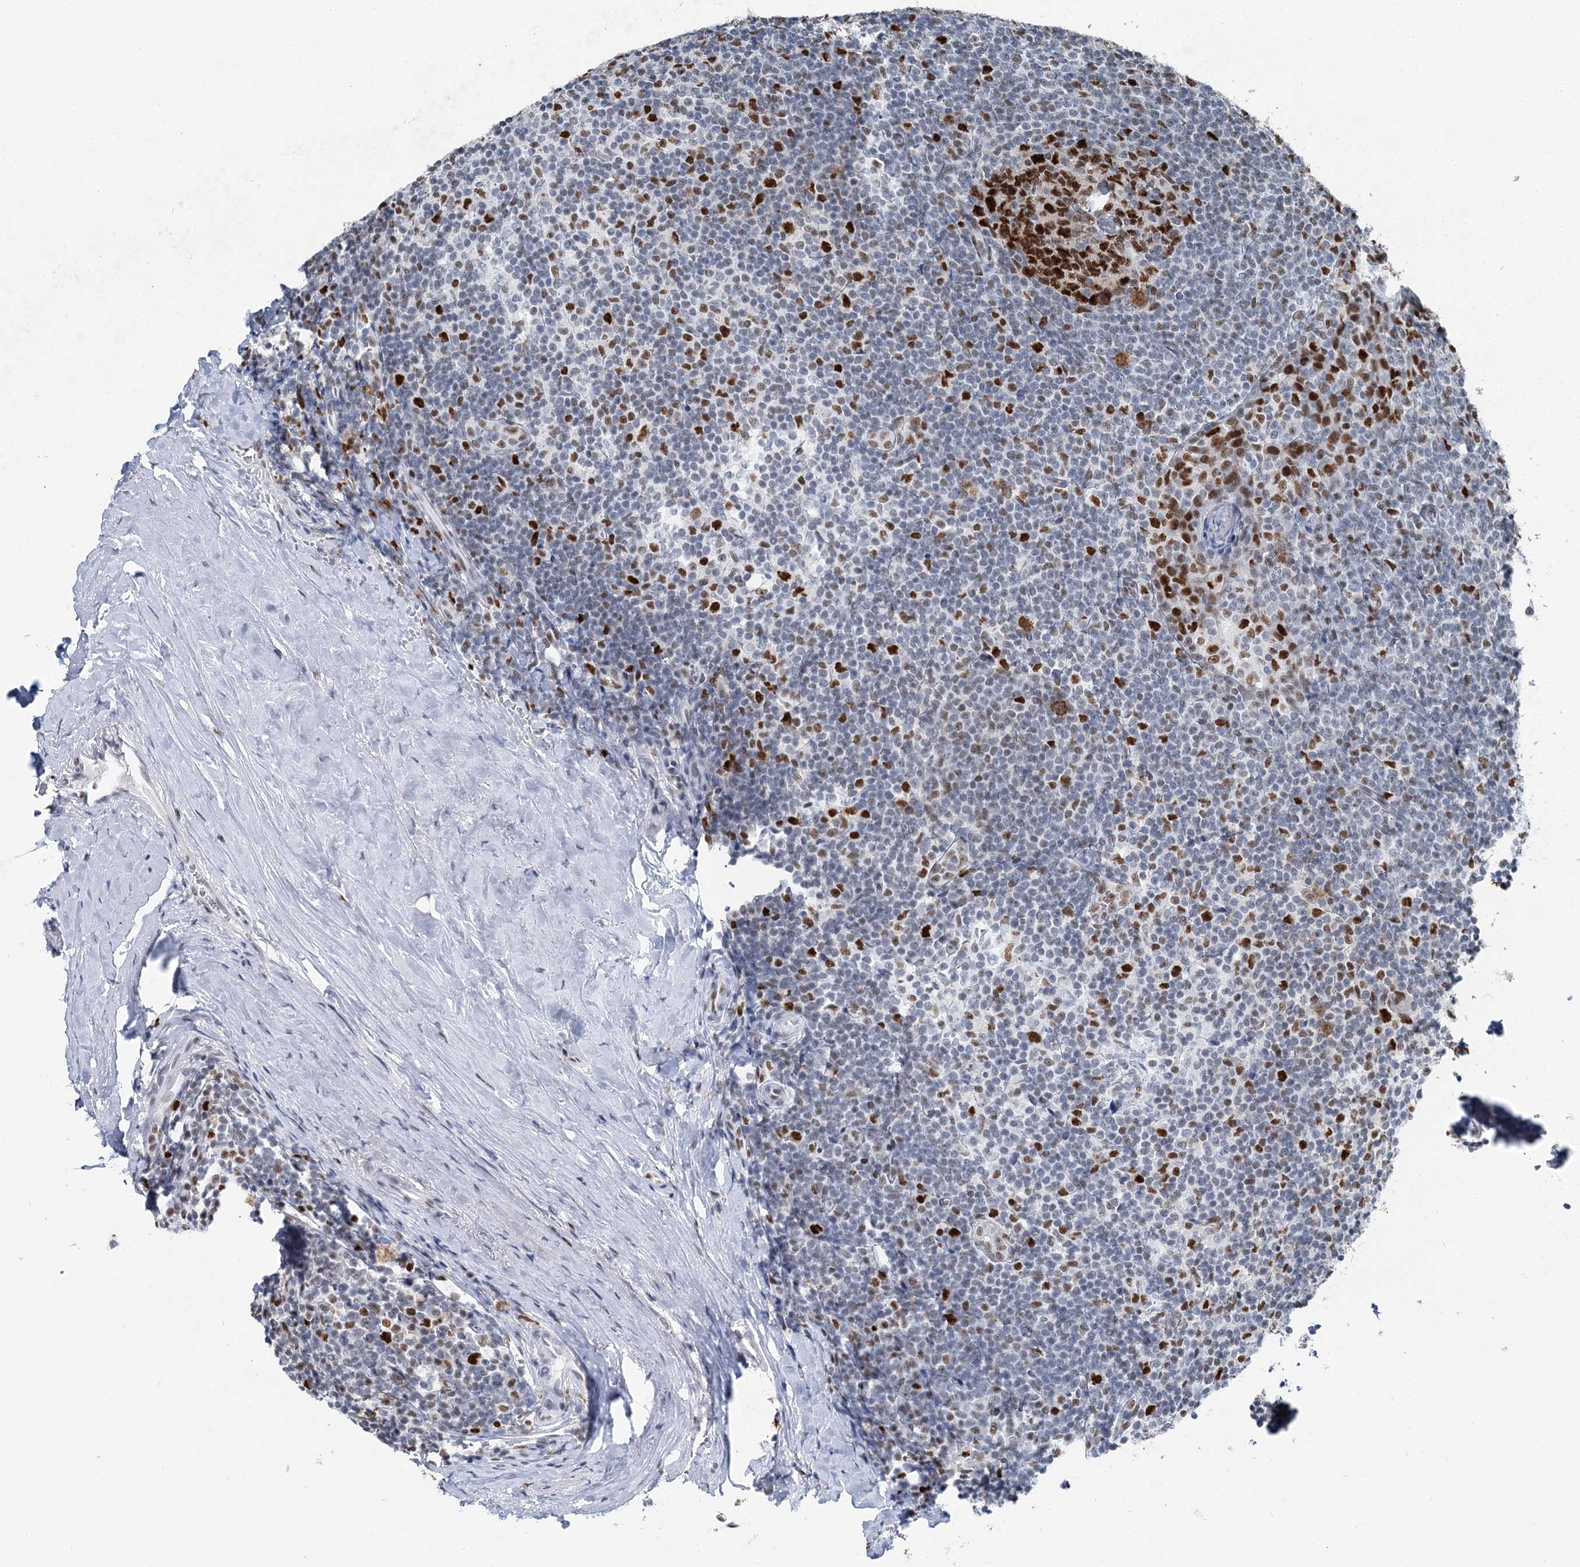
{"staining": {"intensity": "strong", "quantity": ">75%", "location": "nuclear"}, "tissue": "tonsil", "cell_type": "Germinal center cells", "image_type": "normal", "snomed": [{"axis": "morphology", "description": "Normal tissue, NOS"}, {"axis": "topography", "description": "Tonsil"}], "caption": "A micrograph showing strong nuclear positivity in approximately >75% of germinal center cells in unremarkable tonsil, as visualized by brown immunohistochemical staining.", "gene": "HAT1", "patient": {"sex": "male", "age": 37}}